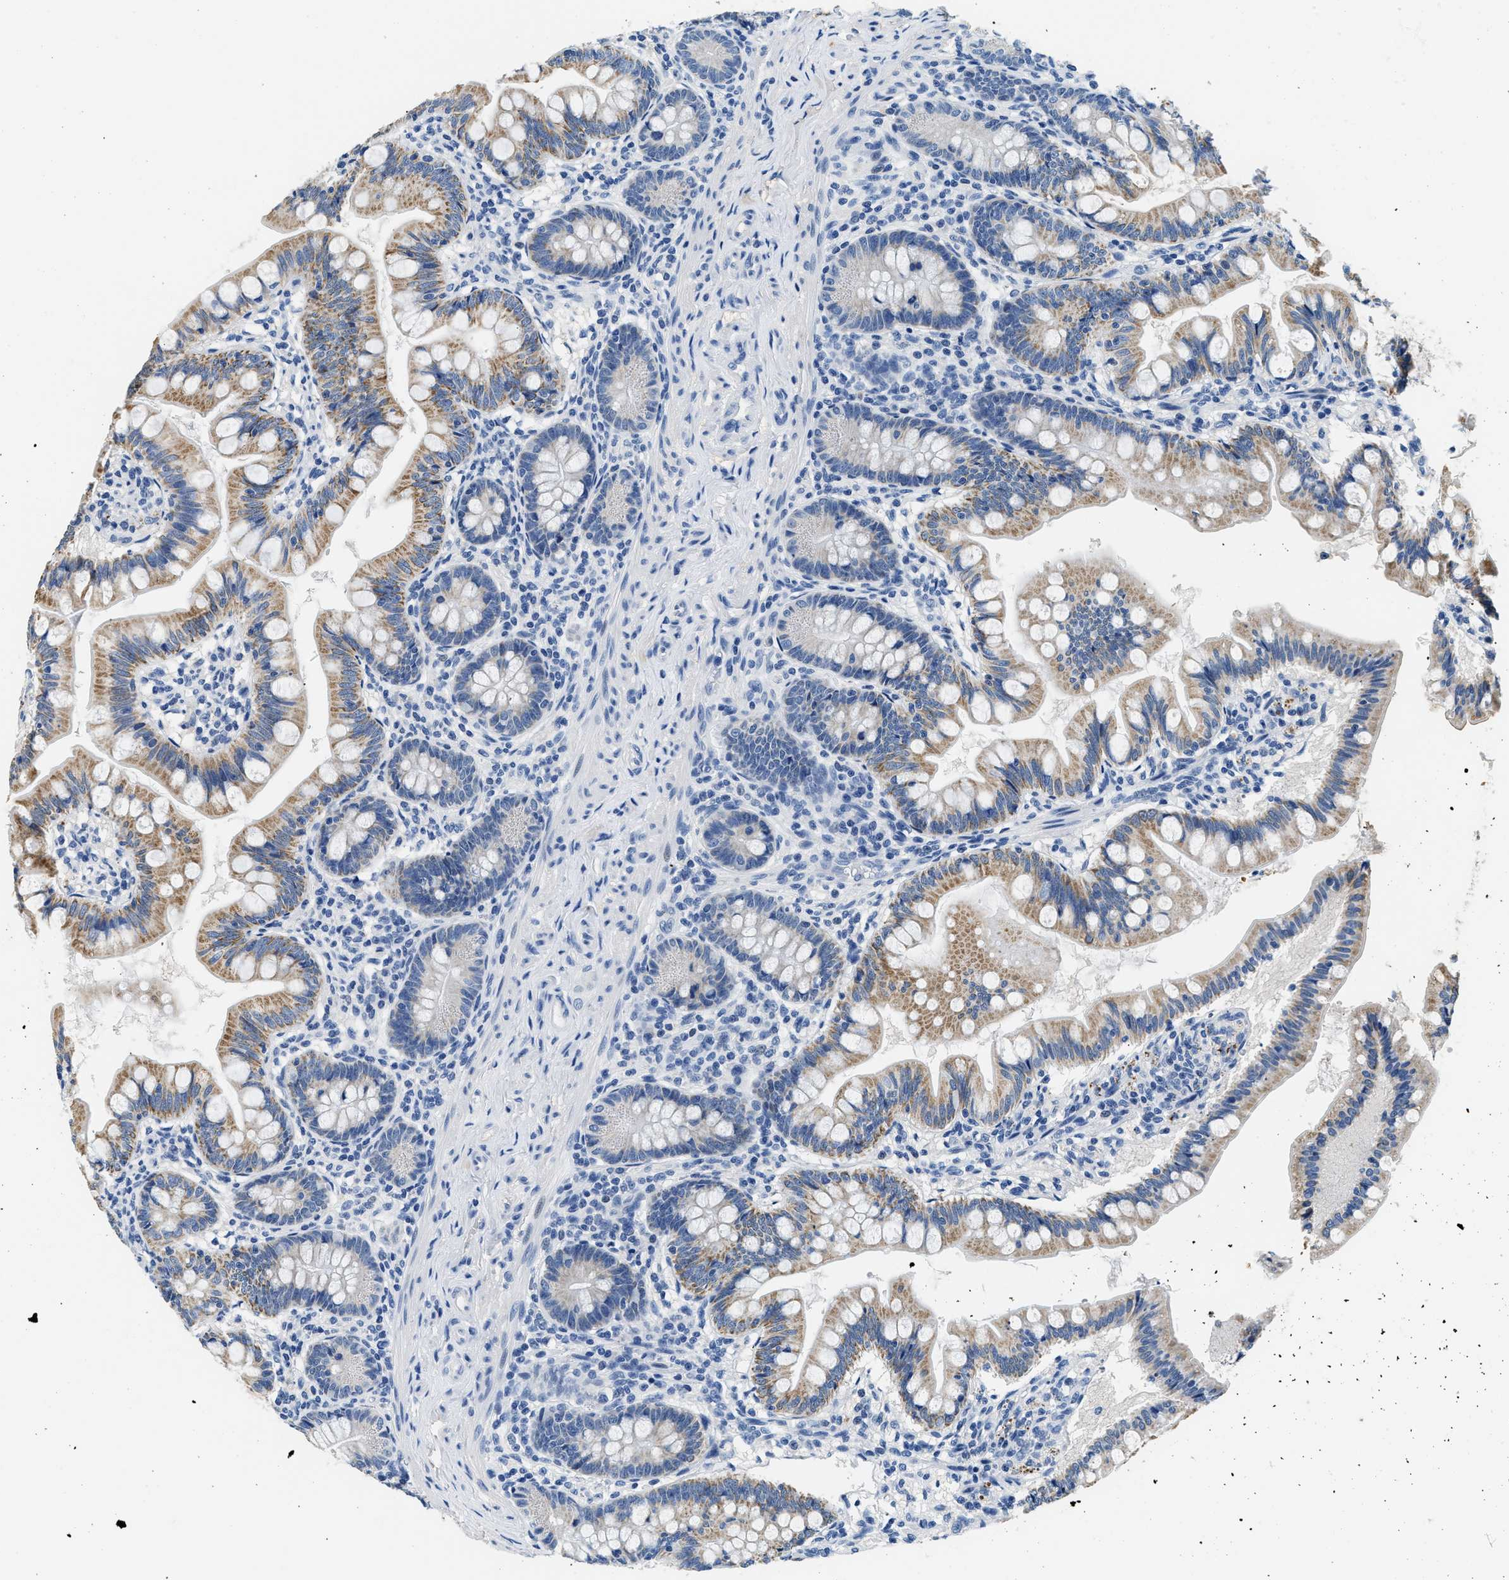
{"staining": {"intensity": "strong", "quantity": "25%-75%", "location": "cytoplasmic/membranous"}, "tissue": "small intestine", "cell_type": "Glandular cells", "image_type": "normal", "snomed": [{"axis": "morphology", "description": "Normal tissue, NOS"}, {"axis": "topography", "description": "Small intestine"}], "caption": "Immunohistochemistry image of unremarkable small intestine: human small intestine stained using immunohistochemistry (IHC) exhibits high levels of strong protein expression localized specifically in the cytoplasmic/membranous of glandular cells, appearing as a cytoplasmic/membranous brown color.", "gene": "PCK2", "patient": {"sex": "male", "age": 7}}